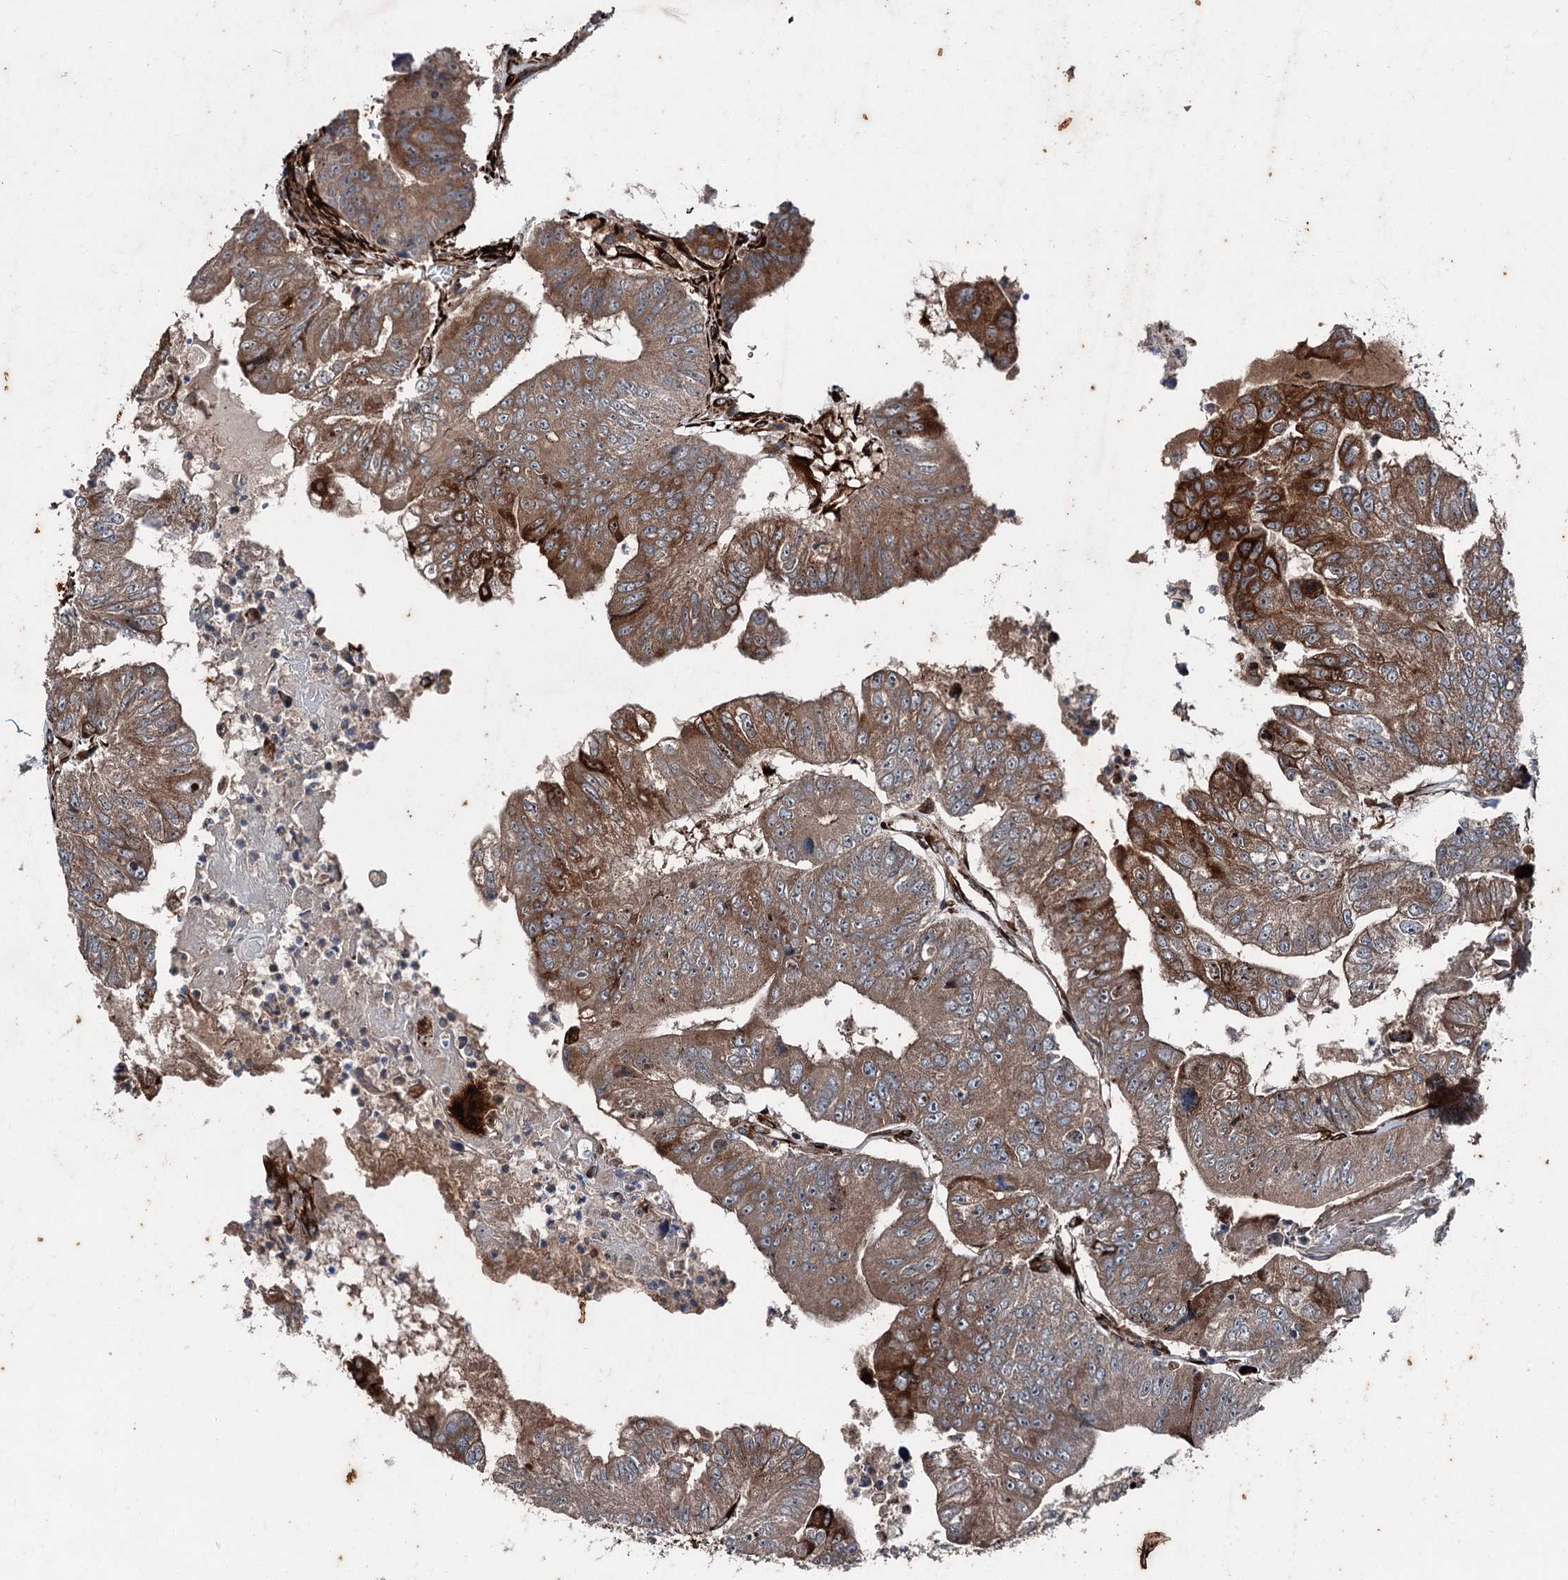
{"staining": {"intensity": "strong", "quantity": ">75%", "location": "cytoplasmic/membranous"}, "tissue": "colorectal cancer", "cell_type": "Tumor cells", "image_type": "cancer", "snomed": [{"axis": "morphology", "description": "Adenocarcinoma, NOS"}, {"axis": "topography", "description": "Colon"}], "caption": "A high-resolution histopathology image shows immunohistochemistry (IHC) staining of colorectal cancer, which demonstrates strong cytoplasmic/membranous expression in approximately >75% of tumor cells.", "gene": "DDIAS", "patient": {"sex": "female", "age": 67}}